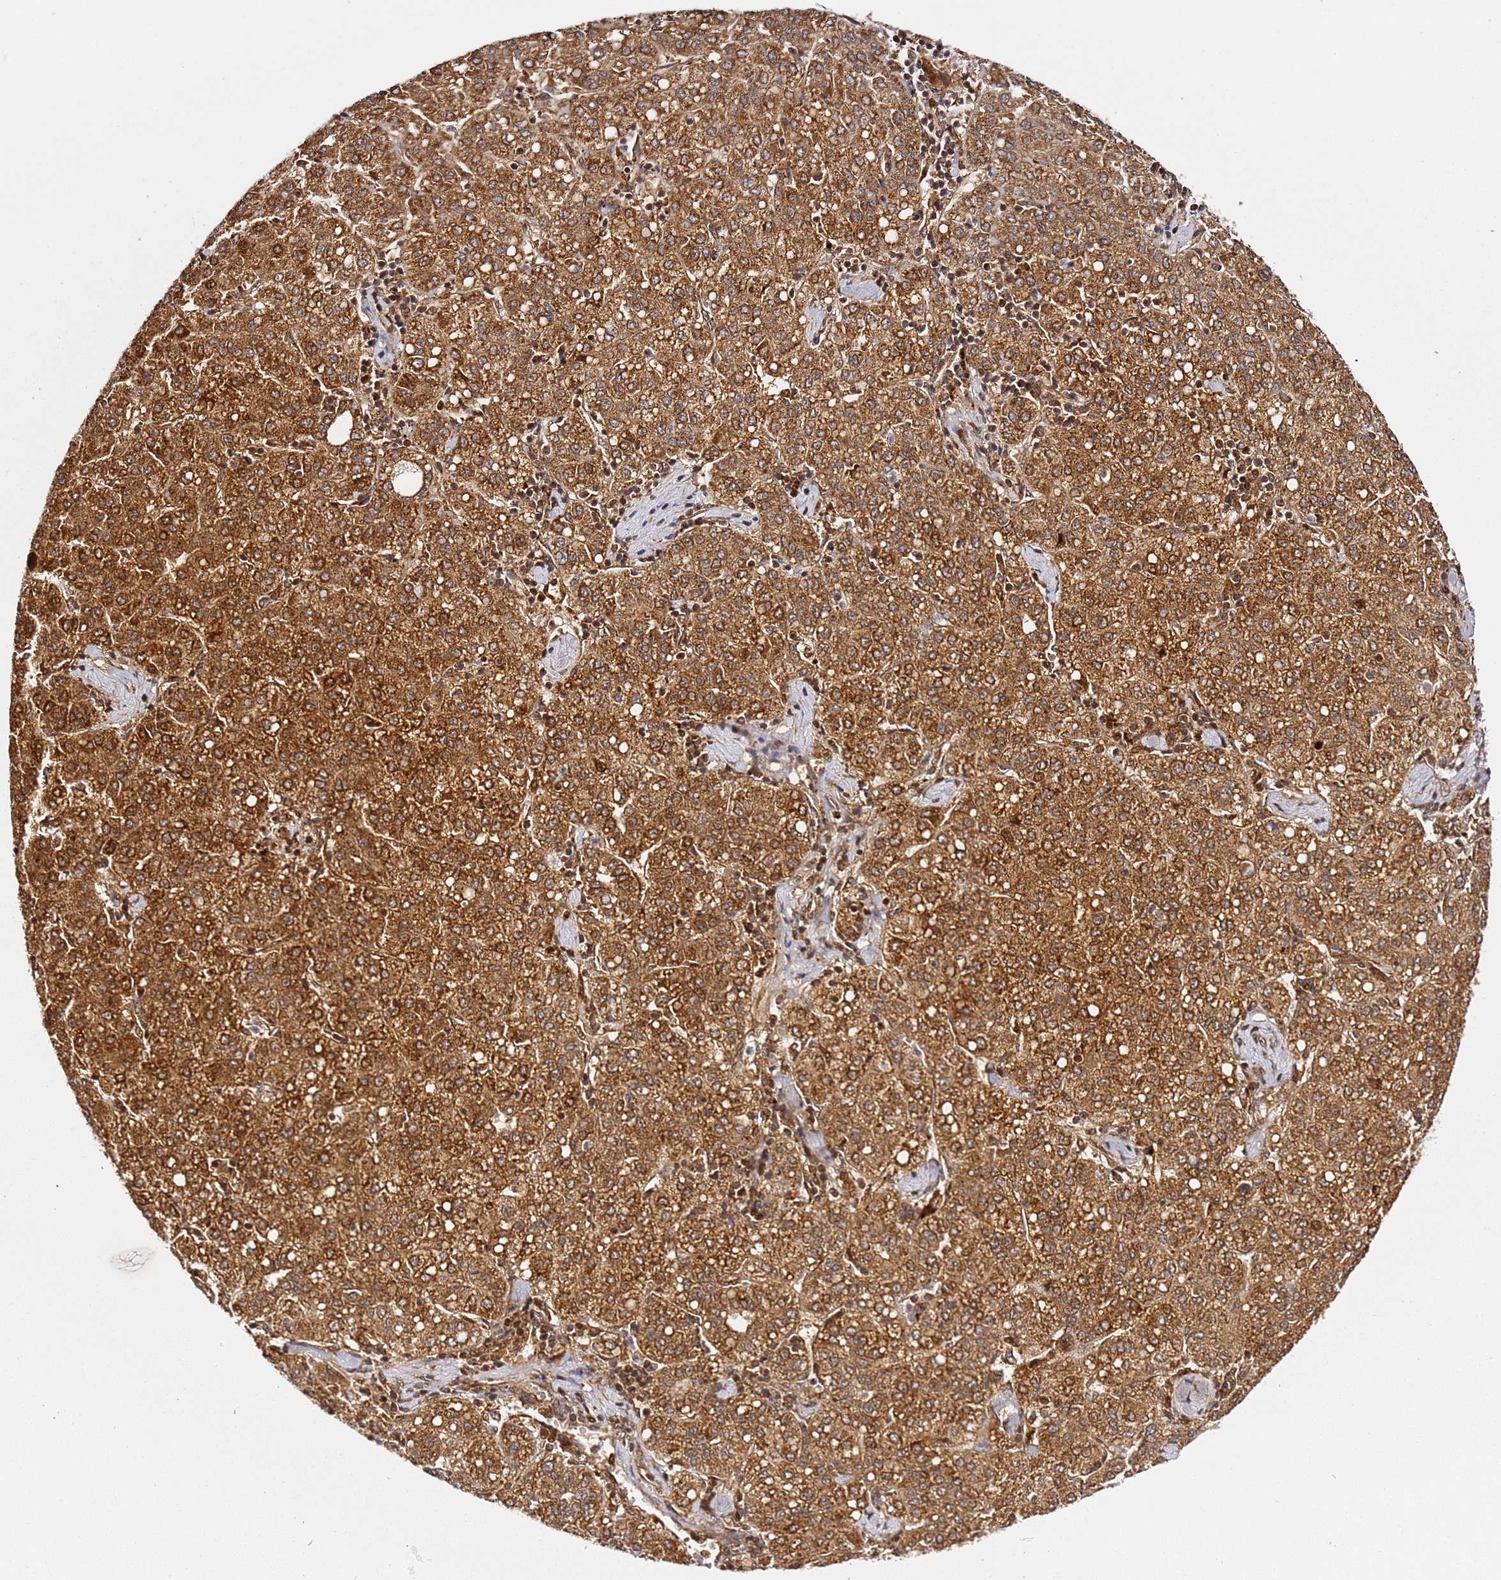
{"staining": {"intensity": "strong", "quantity": ">75%", "location": "cytoplasmic/membranous,nuclear"}, "tissue": "liver cancer", "cell_type": "Tumor cells", "image_type": "cancer", "snomed": [{"axis": "morphology", "description": "Carcinoma, Hepatocellular, NOS"}, {"axis": "topography", "description": "Liver"}], "caption": "DAB (3,3'-diaminobenzidine) immunohistochemical staining of hepatocellular carcinoma (liver) demonstrates strong cytoplasmic/membranous and nuclear protein expression in approximately >75% of tumor cells. Nuclei are stained in blue.", "gene": "SMOX", "patient": {"sex": "male", "age": 65}}